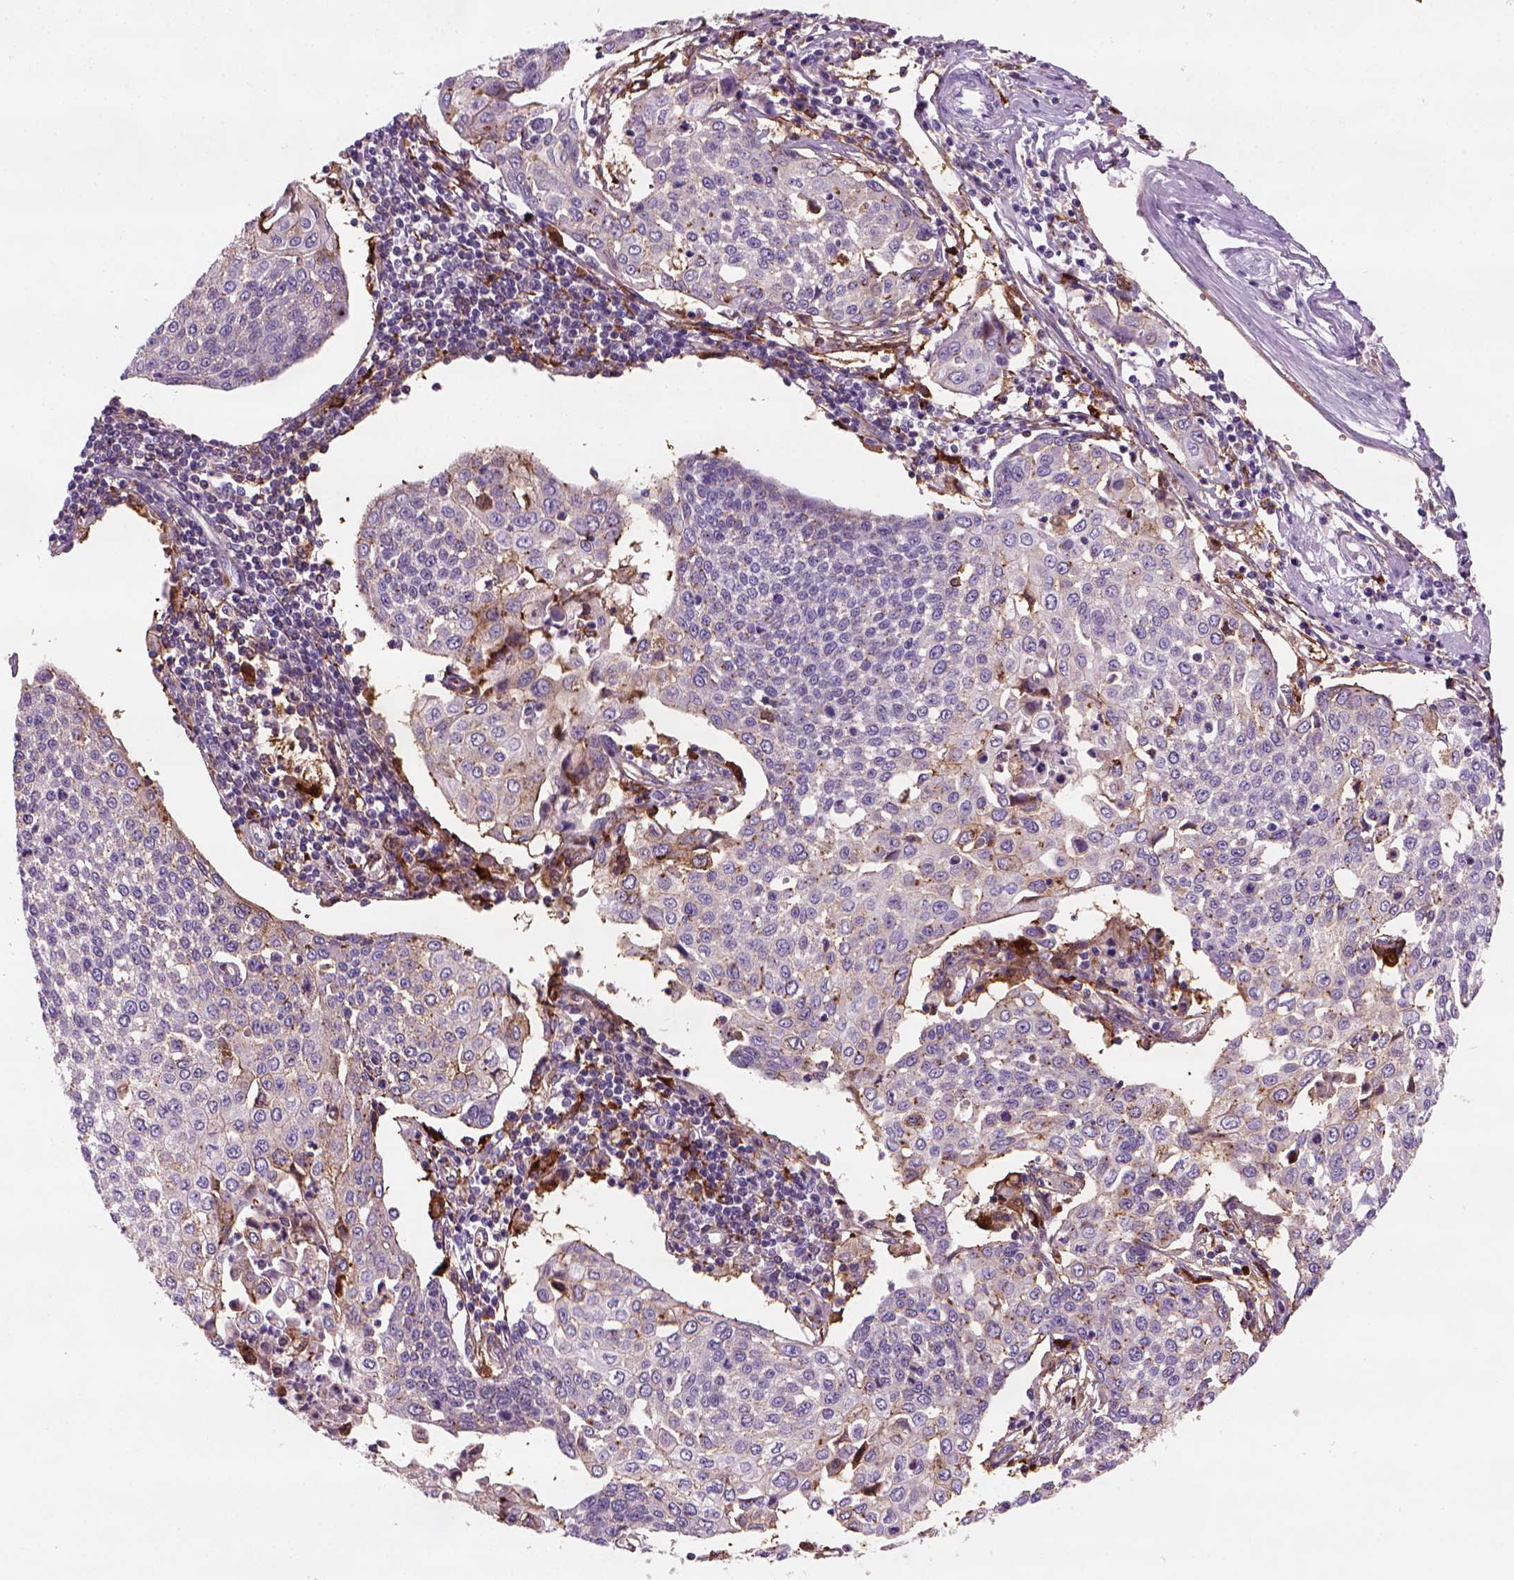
{"staining": {"intensity": "weak", "quantity": "25%-75%", "location": "cytoplasmic/membranous"}, "tissue": "cervical cancer", "cell_type": "Tumor cells", "image_type": "cancer", "snomed": [{"axis": "morphology", "description": "Squamous cell carcinoma, NOS"}, {"axis": "topography", "description": "Cervix"}], "caption": "The photomicrograph shows a brown stain indicating the presence of a protein in the cytoplasmic/membranous of tumor cells in cervical squamous cell carcinoma.", "gene": "MARCKS", "patient": {"sex": "female", "age": 34}}